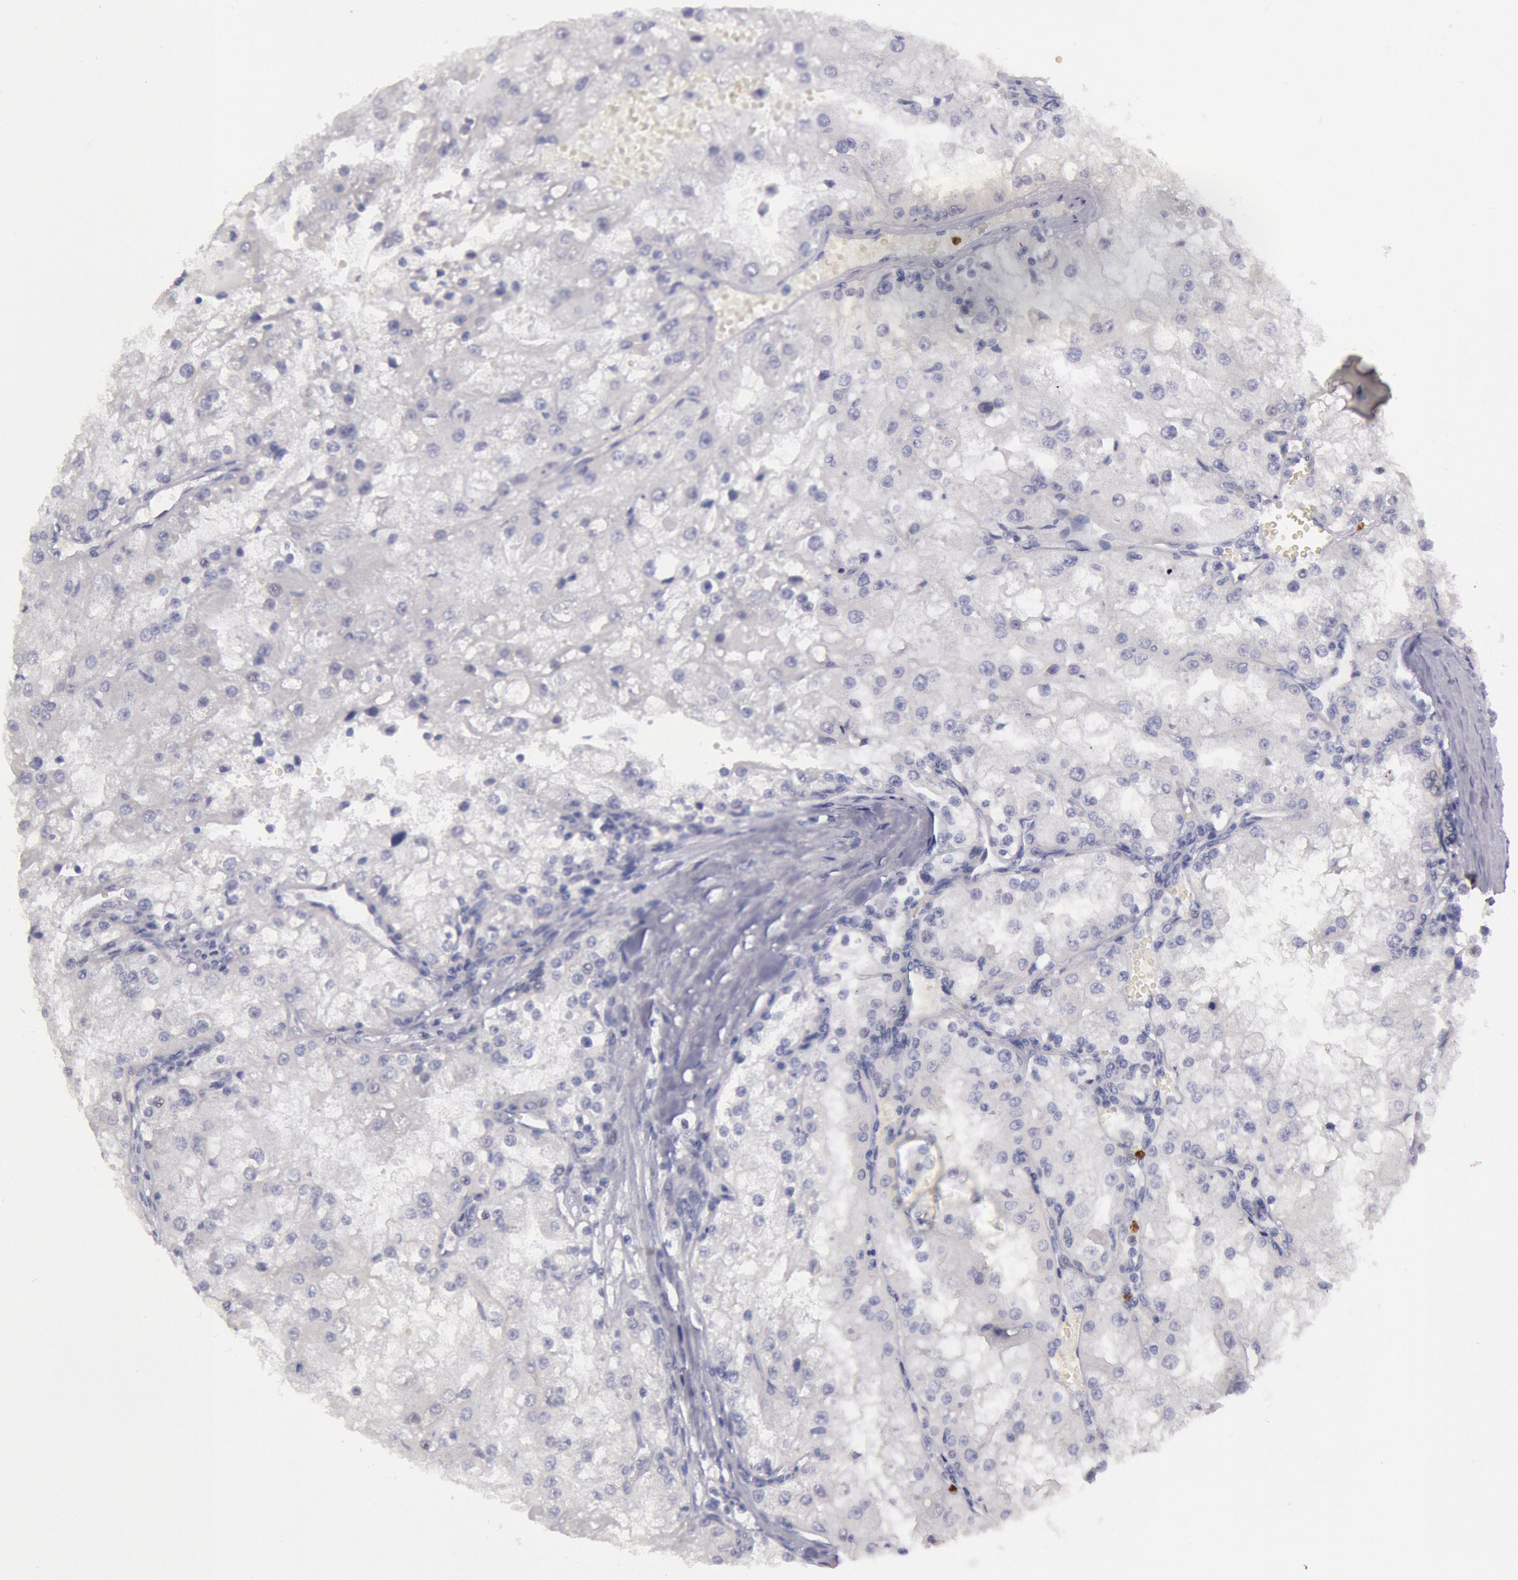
{"staining": {"intensity": "negative", "quantity": "none", "location": "none"}, "tissue": "renal cancer", "cell_type": "Tumor cells", "image_type": "cancer", "snomed": [{"axis": "morphology", "description": "Adenocarcinoma, NOS"}, {"axis": "topography", "description": "Kidney"}], "caption": "This is an immunohistochemistry (IHC) micrograph of human renal adenocarcinoma. There is no positivity in tumor cells.", "gene": "KDM6A", "patient": {"sex": "female", "age": 74}}